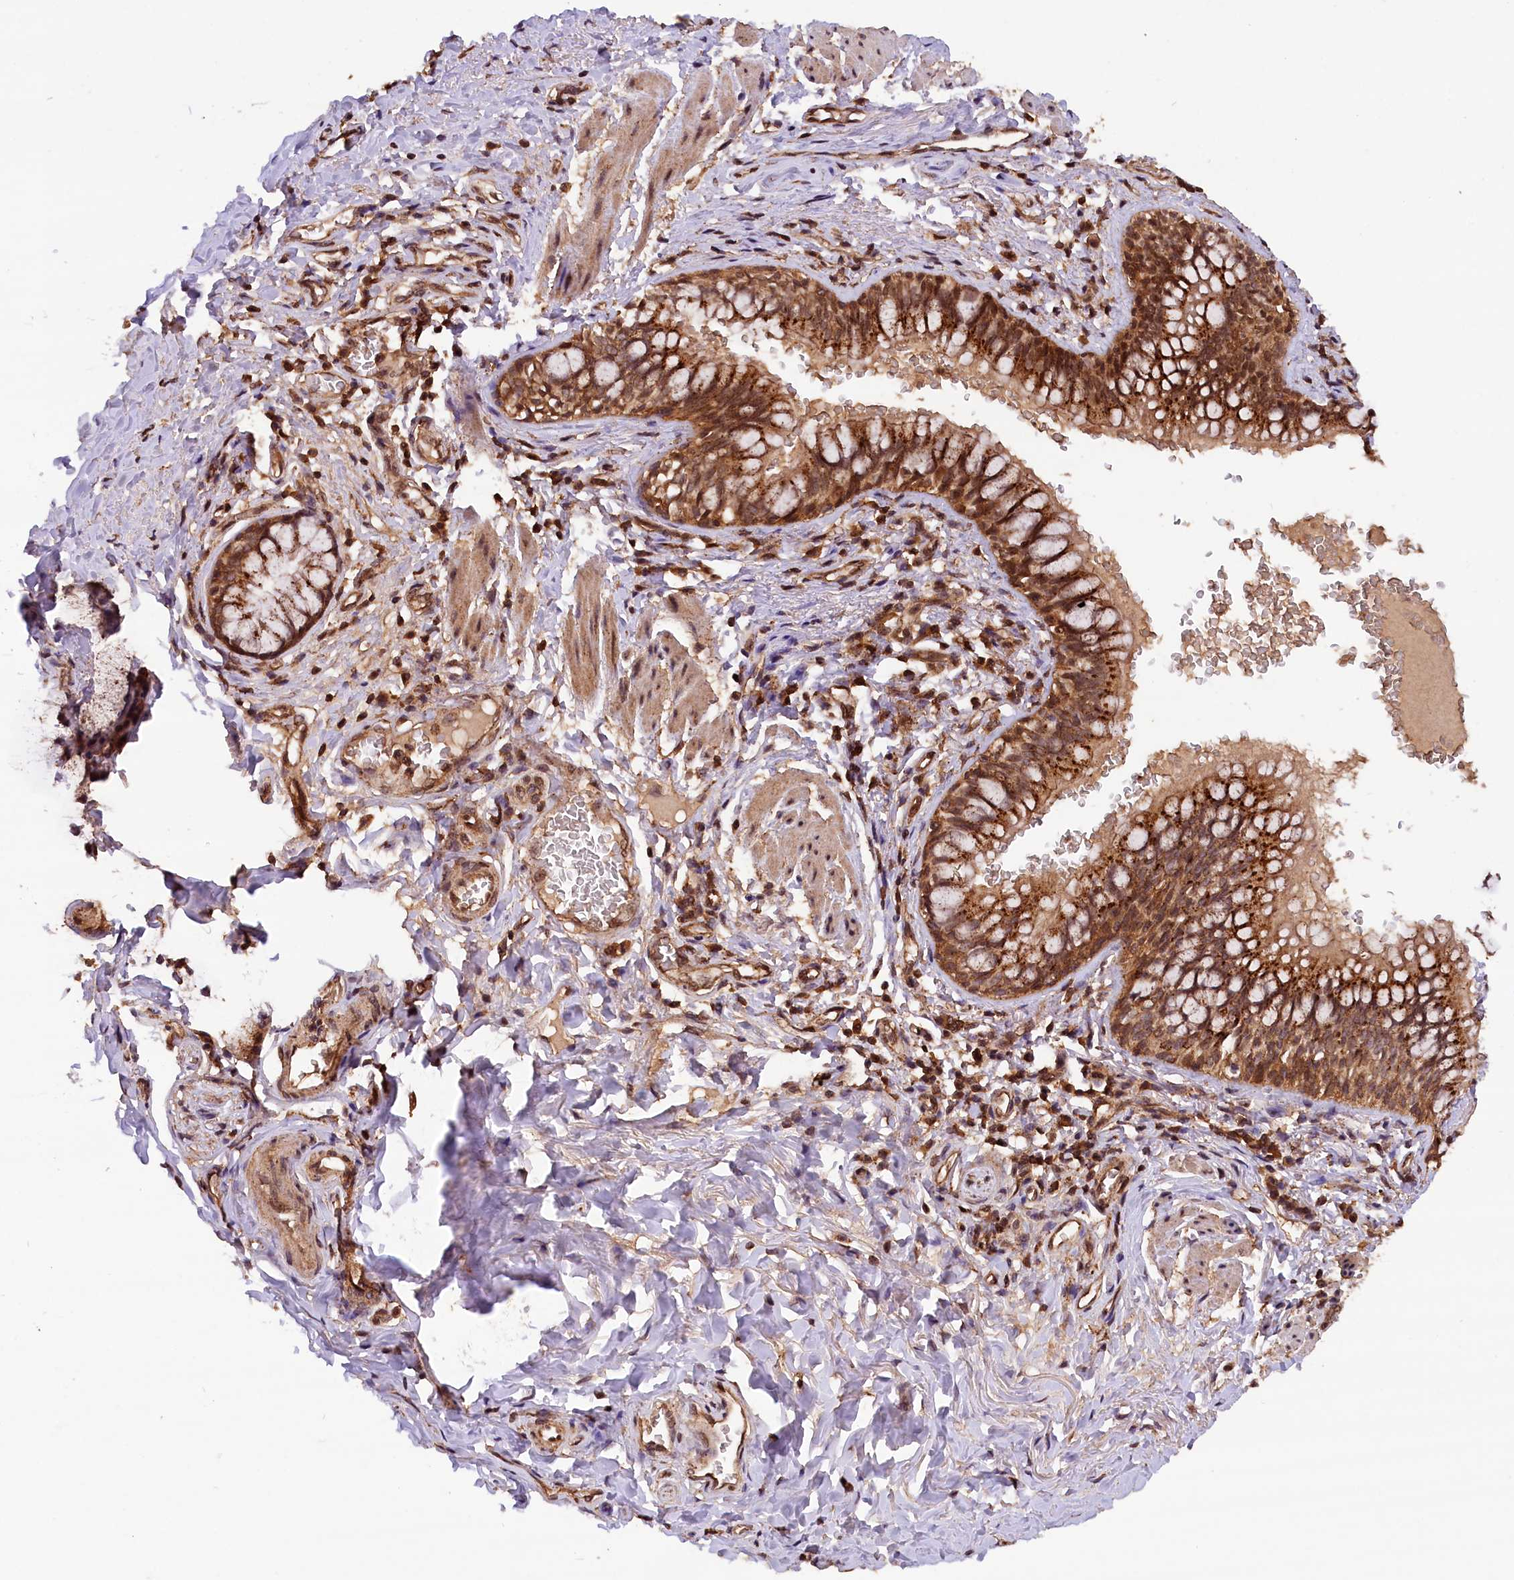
{"staining": {"intensity": "strong", "quantity": ">75%", "location": "cytoplasmic/membranous,nuclear"}, "tissue": "bronchus", "cell_type": "Respiratory epithelial cells", "image_type": "normal", "snomed": [{"axis": "morphology", "description": "Normal tissue, NOS"}, {"axis": "topography", "description": "Cartilage tissue"}, {"axis": "topography", "description": "Bronchus"}], "caption": "Immunohistochemical staining of benign human bronchus exhibits >75% levels of strong cytoplasmic/membranous,nuclear protein expression in about >75% of respiratory epithelial cells.", "gene": "IST1", "patient": {"sex": "female", "age": 36}}